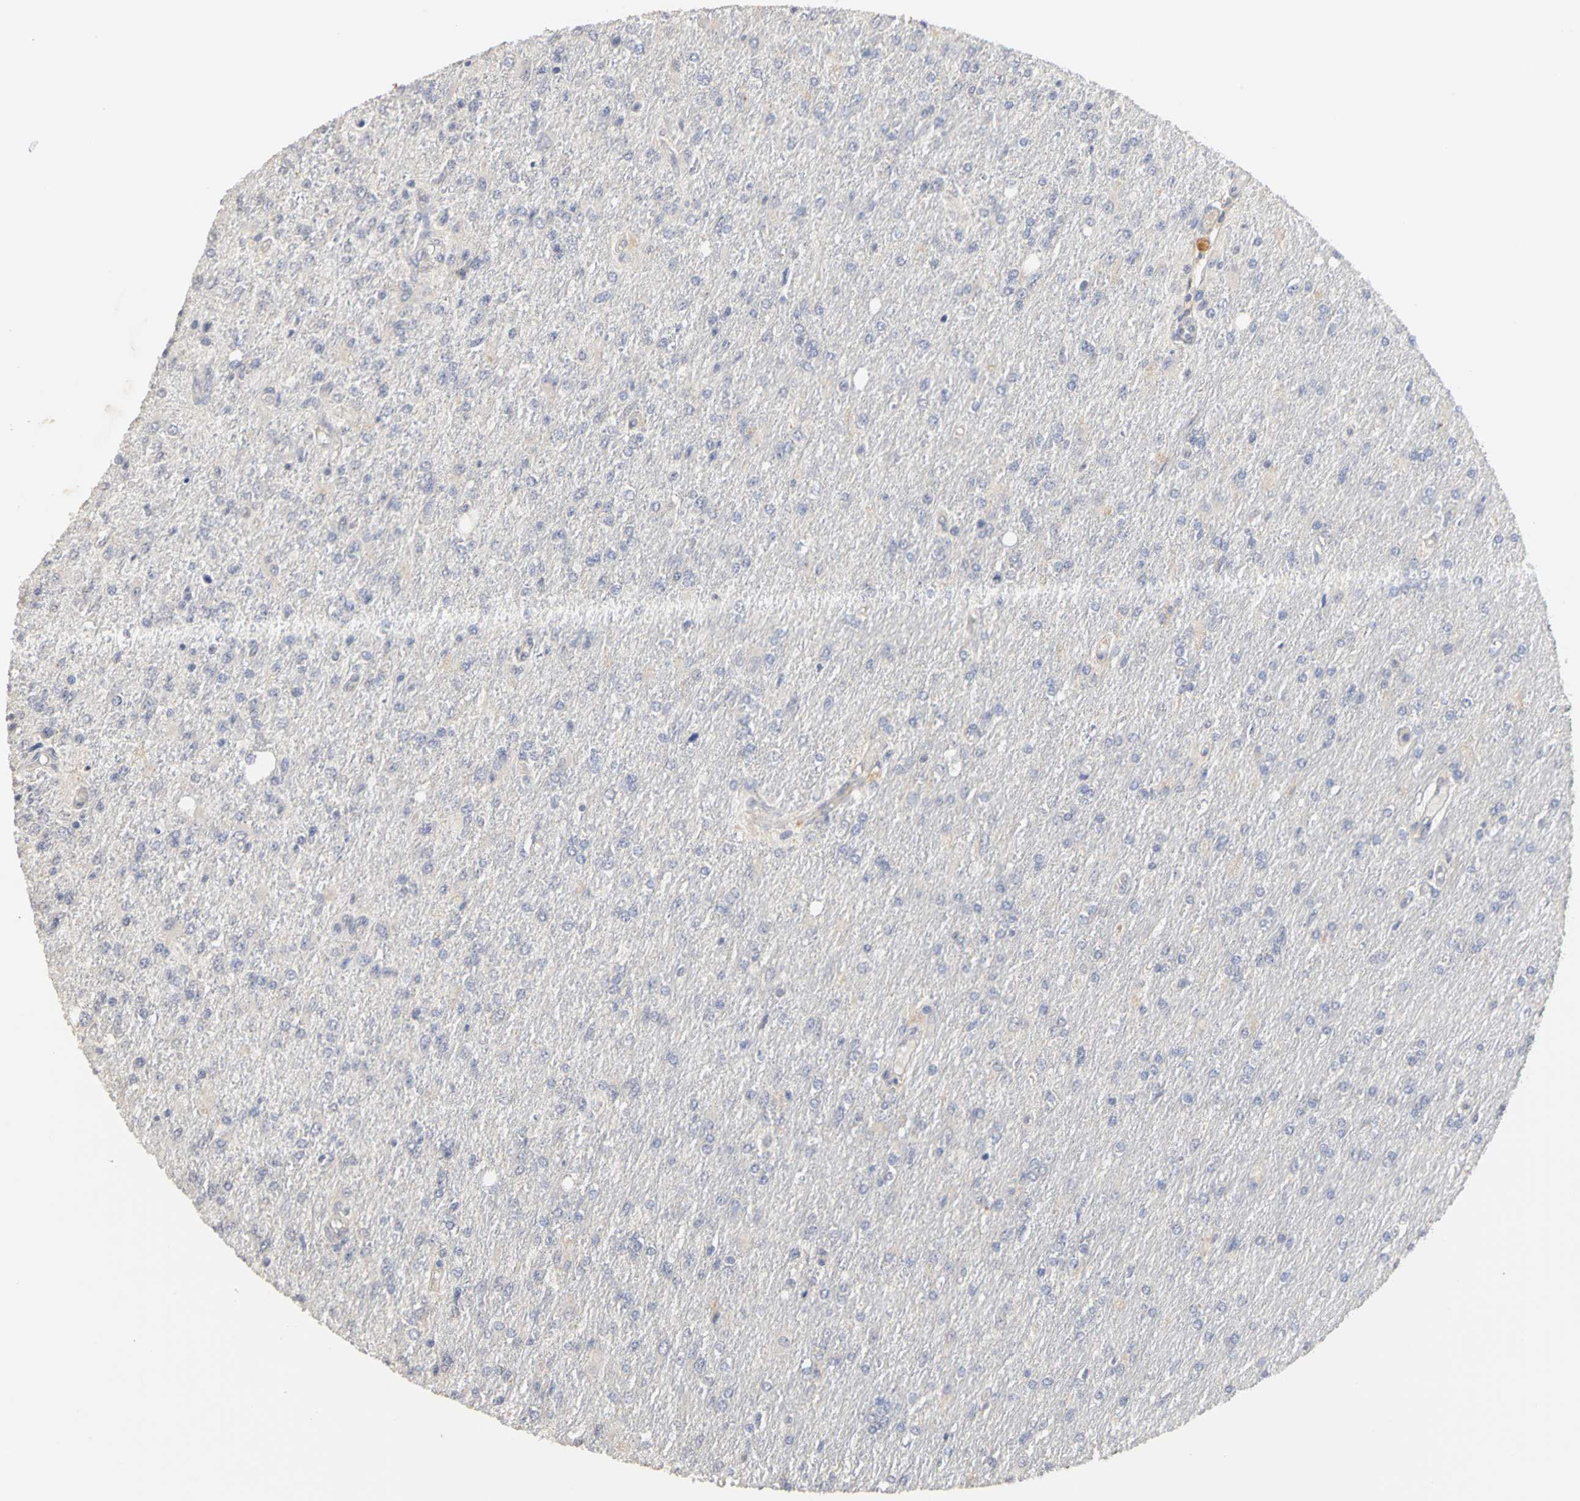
{"staining": {"intensity": "negative", "quantity": "none", "location": "none"}, "tissue": "glioma", "cell_type": "Tumor cells", "image_type": "cancer", "snomed": [{"axis": "morphology", "description": "Glioma, malignant, High grade"}, {"axis": "topography", "description": "Cerebral cortex"}], "caption": "There is no significant expression in tumor cells of glioma. The staining was performed using DAB to visualize the protein expression in brown, while the nuclei were stained in blue with hematoxylin (Magnification: 20x).", "gene": "PGR", "patient": {"sex": "male", "age": 76}}